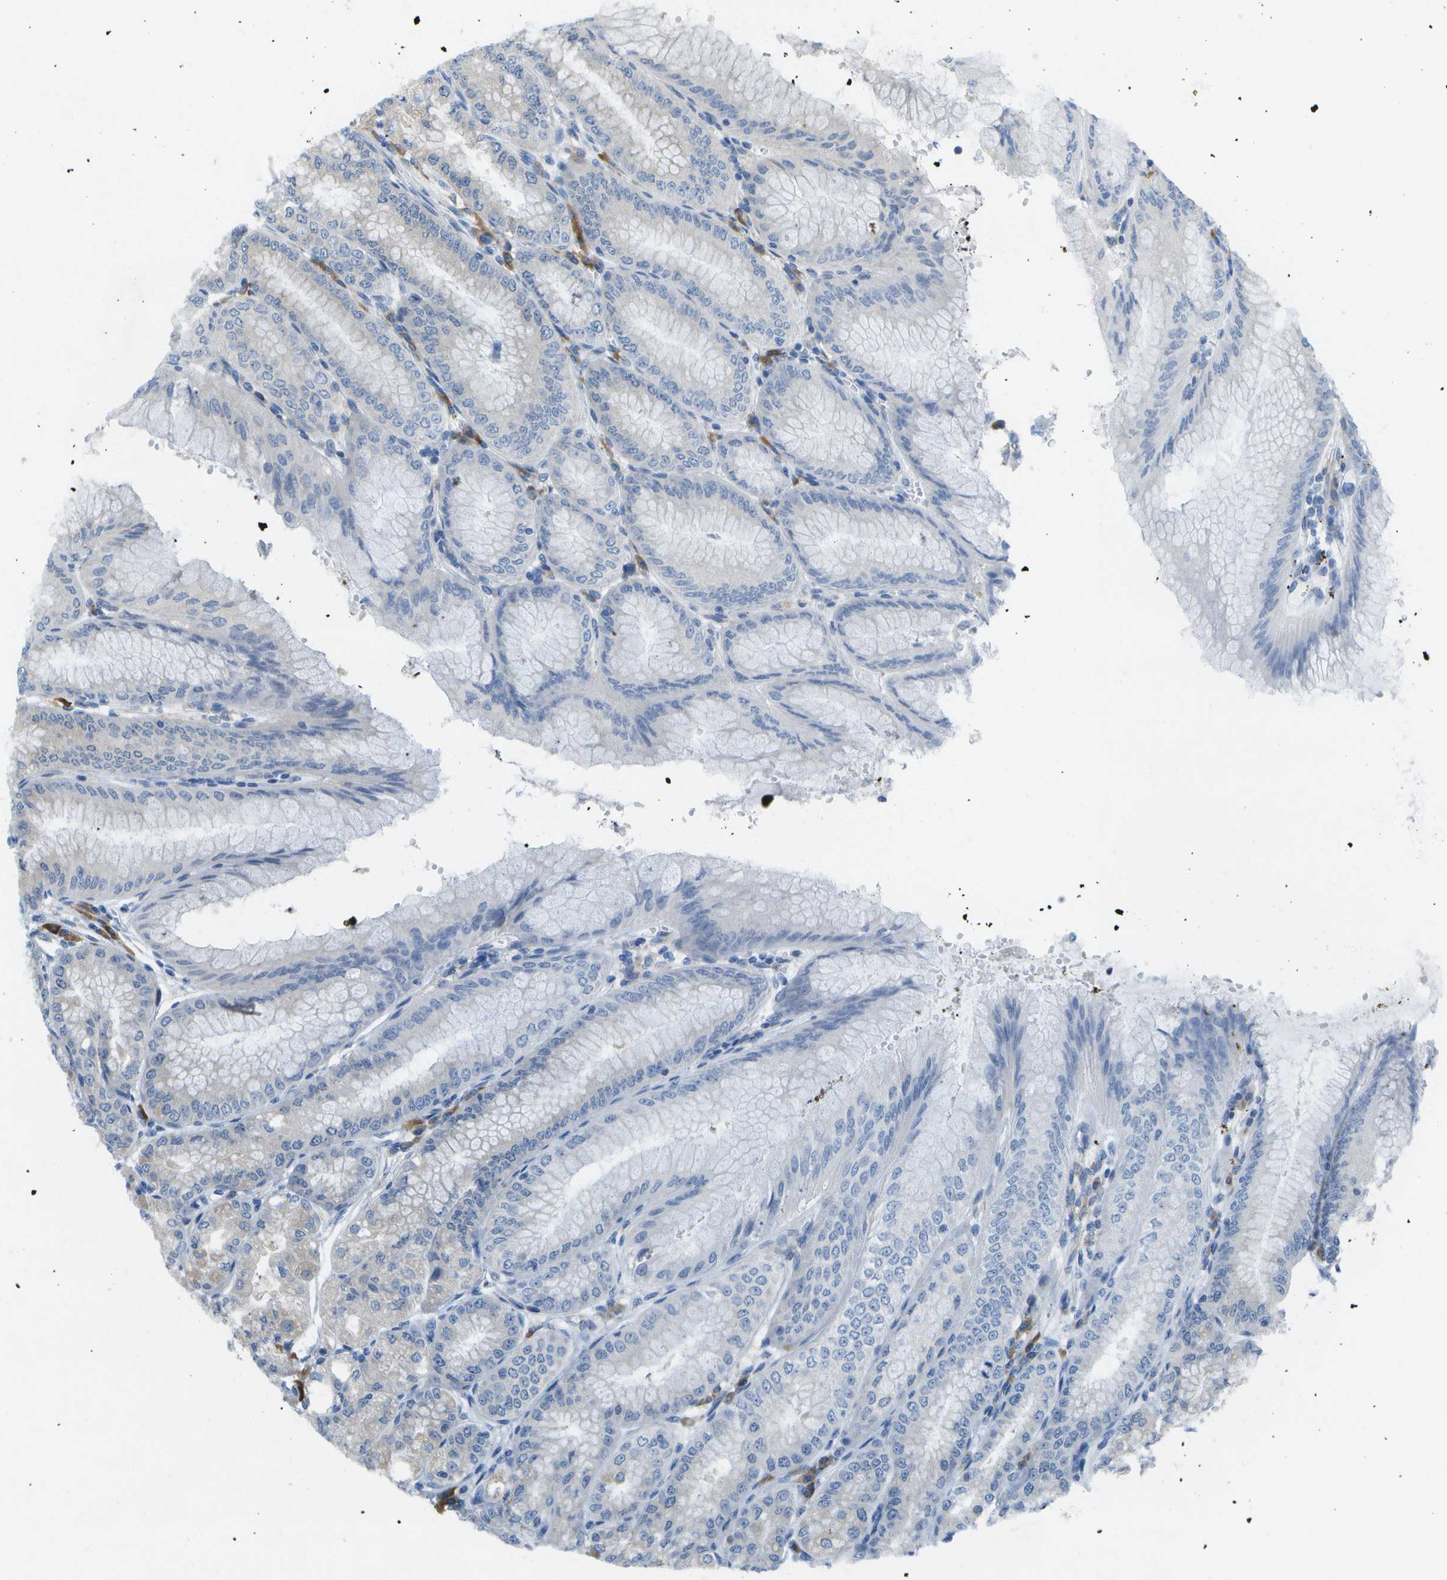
{"staining": {"intensity": "weak", "quantity": "25%-75%", "location": "cytoplasmic/membranous"}, "tissue": "stomach", "cell_type": "Glandular cells", "image_type": "normal", "snomed": [{"axis": "morphology", "description": "Normal tissue, NOS"}, {"axis": "topography", "description": "Stomach, lower"}], "caption": "Protein expression analysis of normal stomach shows weak cytoplasmic/membranous staining in about 25%-75% of glandular cells.", "gene": "WNK2", "patient": {"sex": "male", "age": 71}}